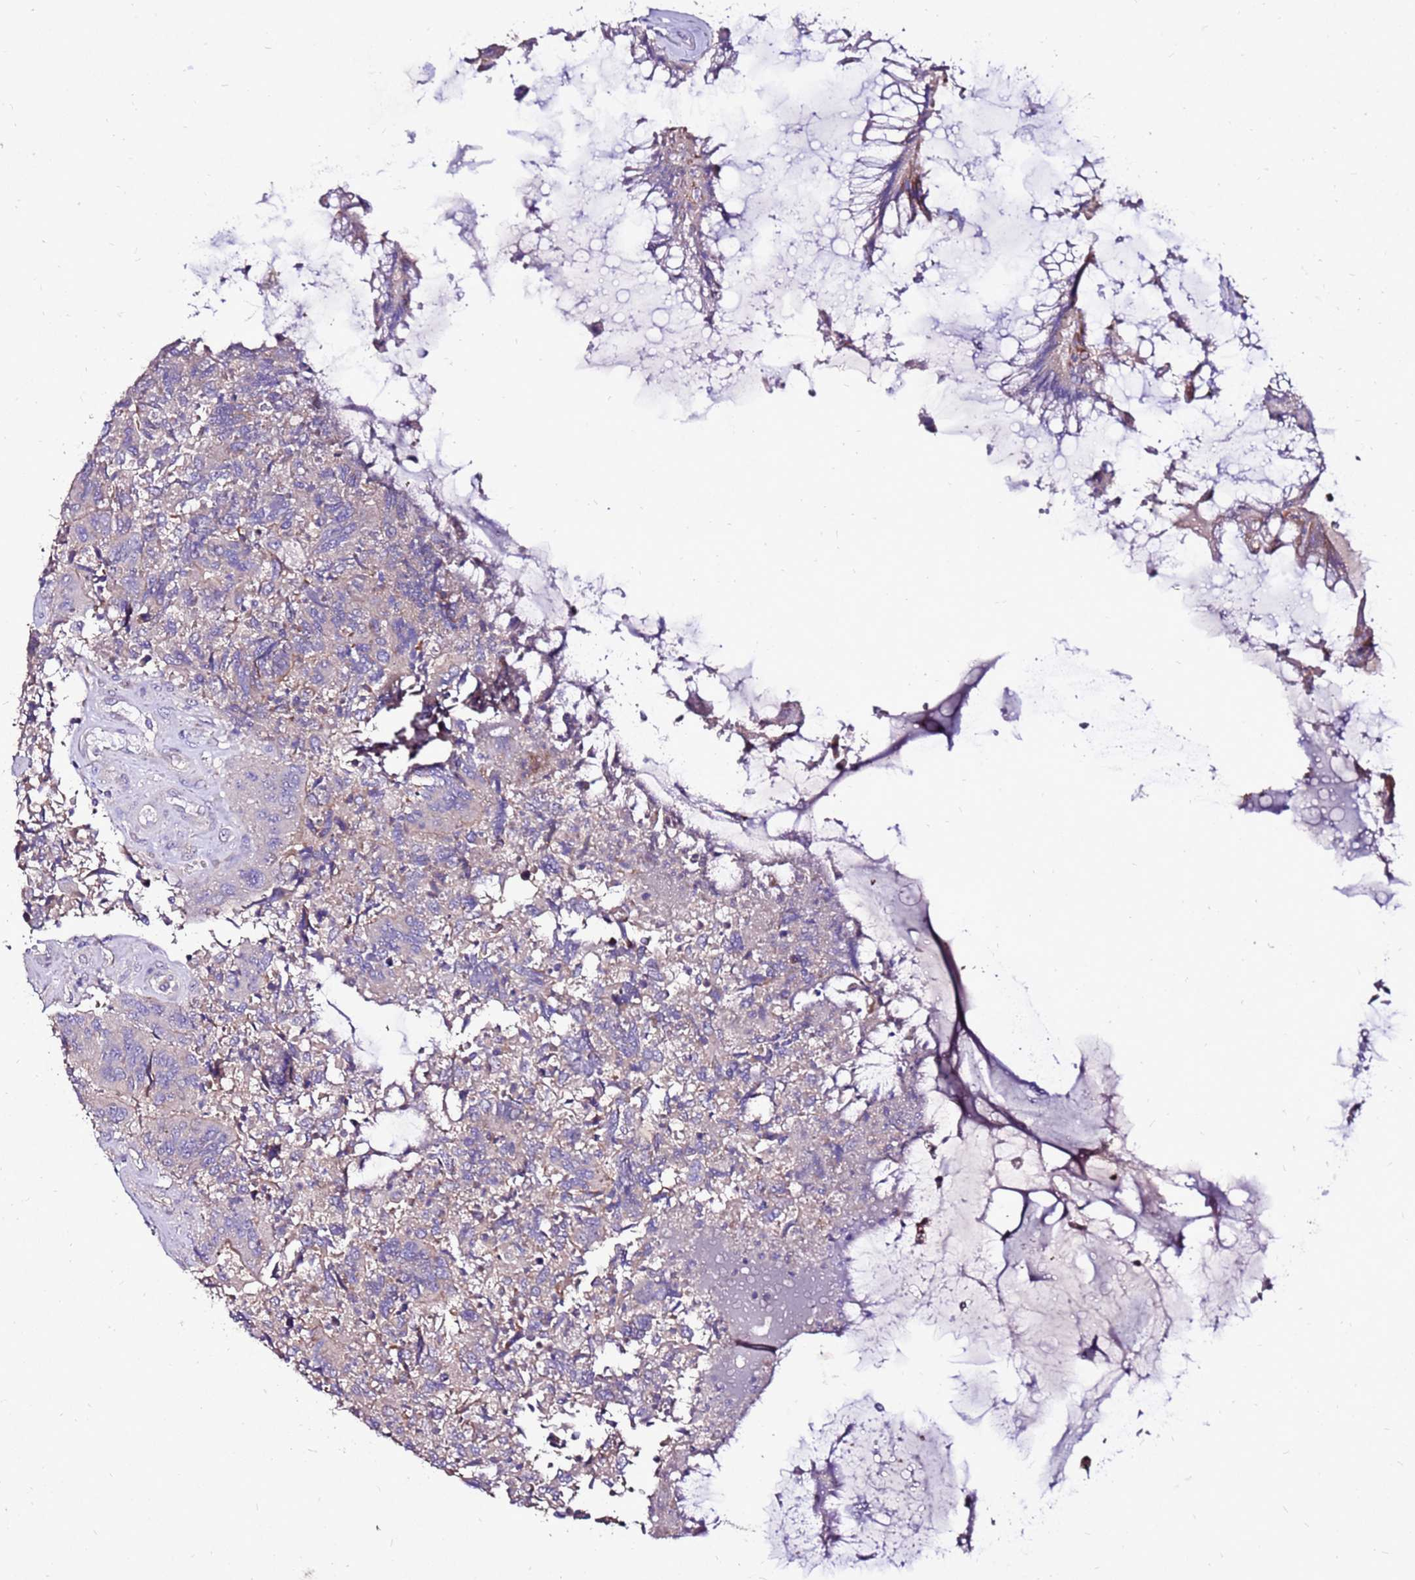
{"staining": {"intensity": "weak", "quantity": "<25%", "location": "cytoplasmic/membranous"}, "tissue": "colorectal cancer", "cell_type": "Tumor cells", "image_type": "cancer", "snomed": [{"axis": "morphology", "description": "Adenocarcinoma, NOS"}, {"axis": "topography", "description": "Colon"}], "caption": "The photomicrograph displays no significant expression in tumor cells of colorectal cancer.", "gene": "TMEM106C", "patient": {"sex": "female", "age": 67}}